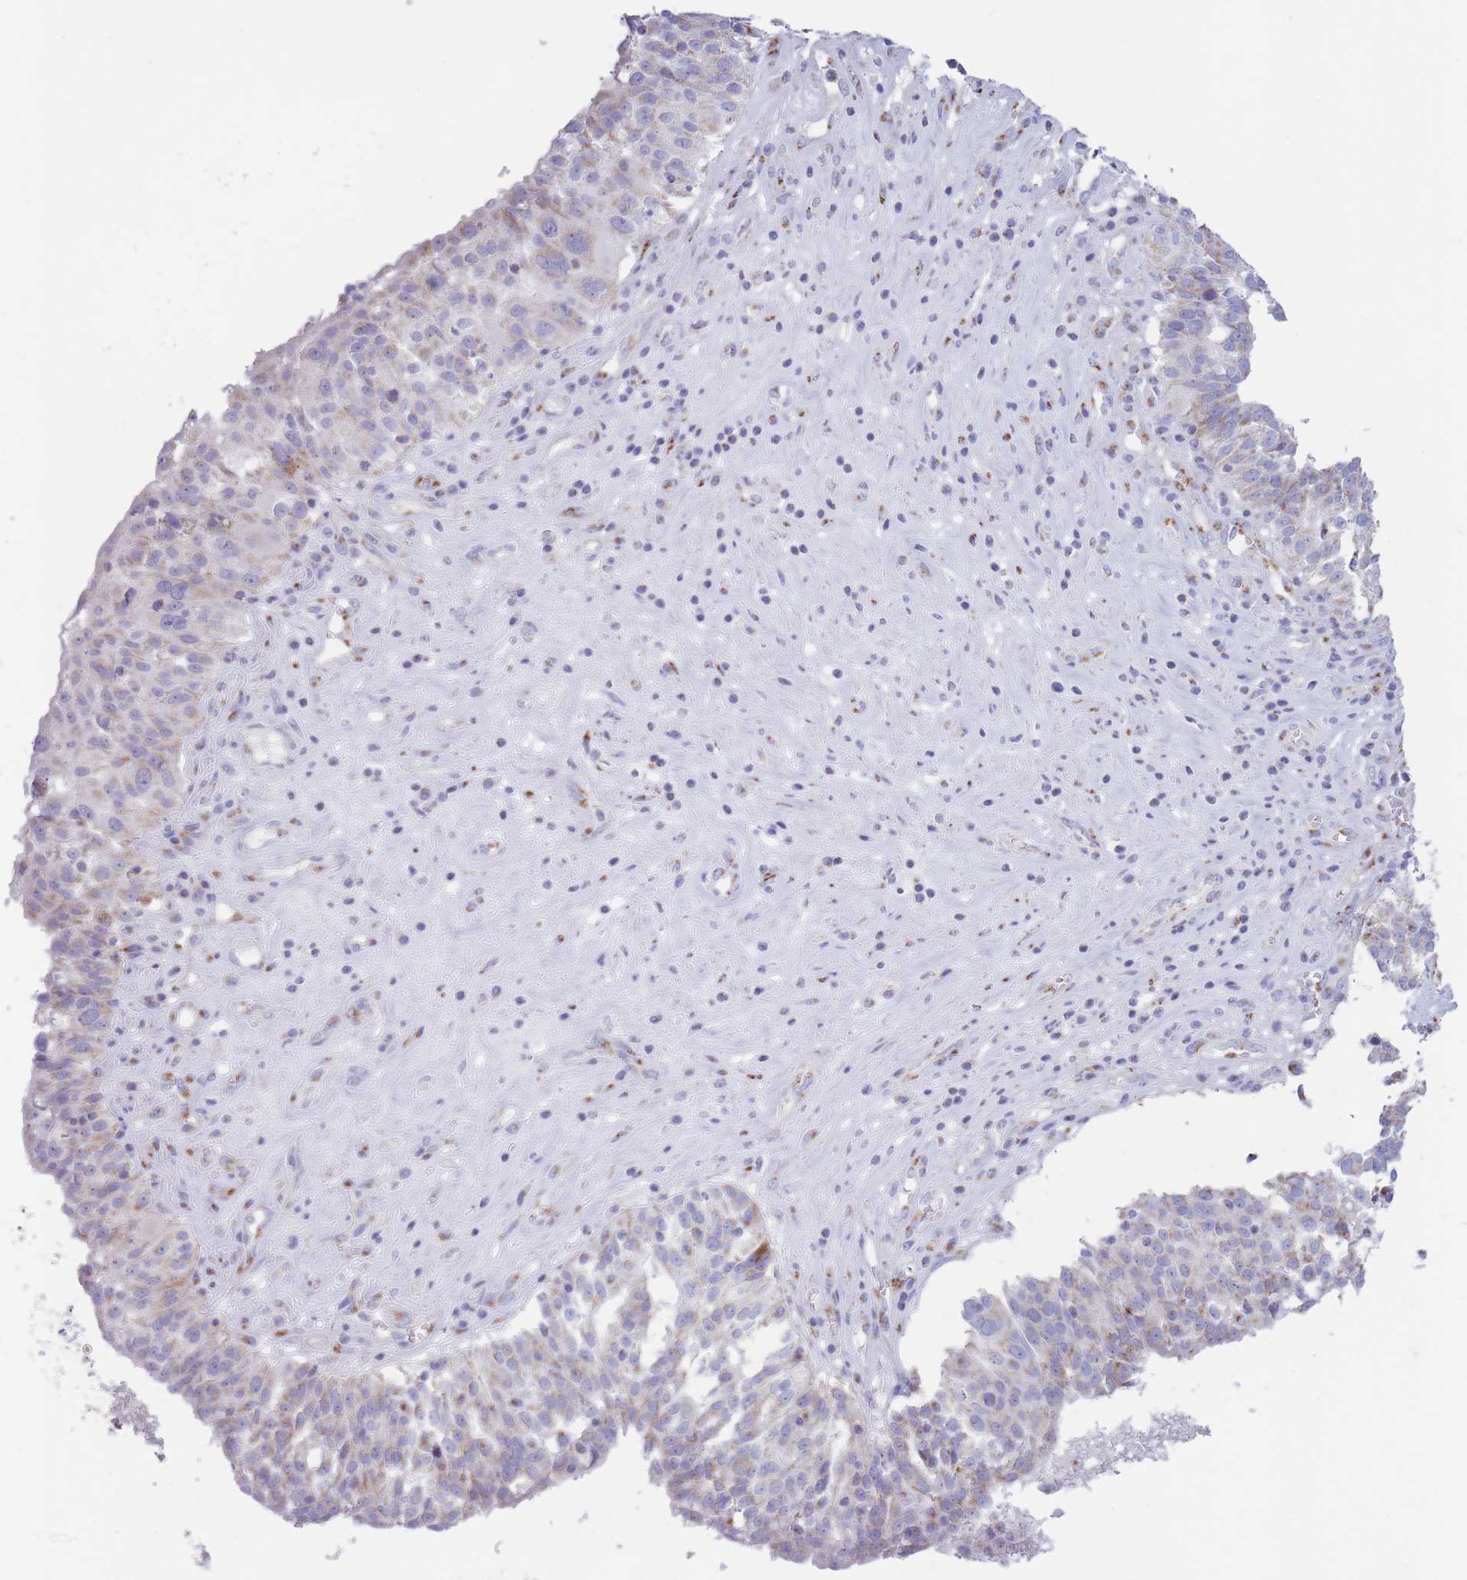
{"staining": {"intensity": "moderate", "quantity": "<25%", "location": "cytoplasmic/membranous"}, "tissue": "ovarian cancer", "cell_type": "Tumor cells", "image_type": "cancer", "snomed": [{"axis": "morphology", "description": "Cystadenocarcinoma, serous, NOS"}, {"axis": "topography", "description": "Ovary"}], "caption": "A photomicrograph of human ovarian cancer stained for a protein displays moderate cytoplasmic/membranous brown staining in tumor cells.", "gene": "MPND", "patient": {"sex": "female", "age": 59}}